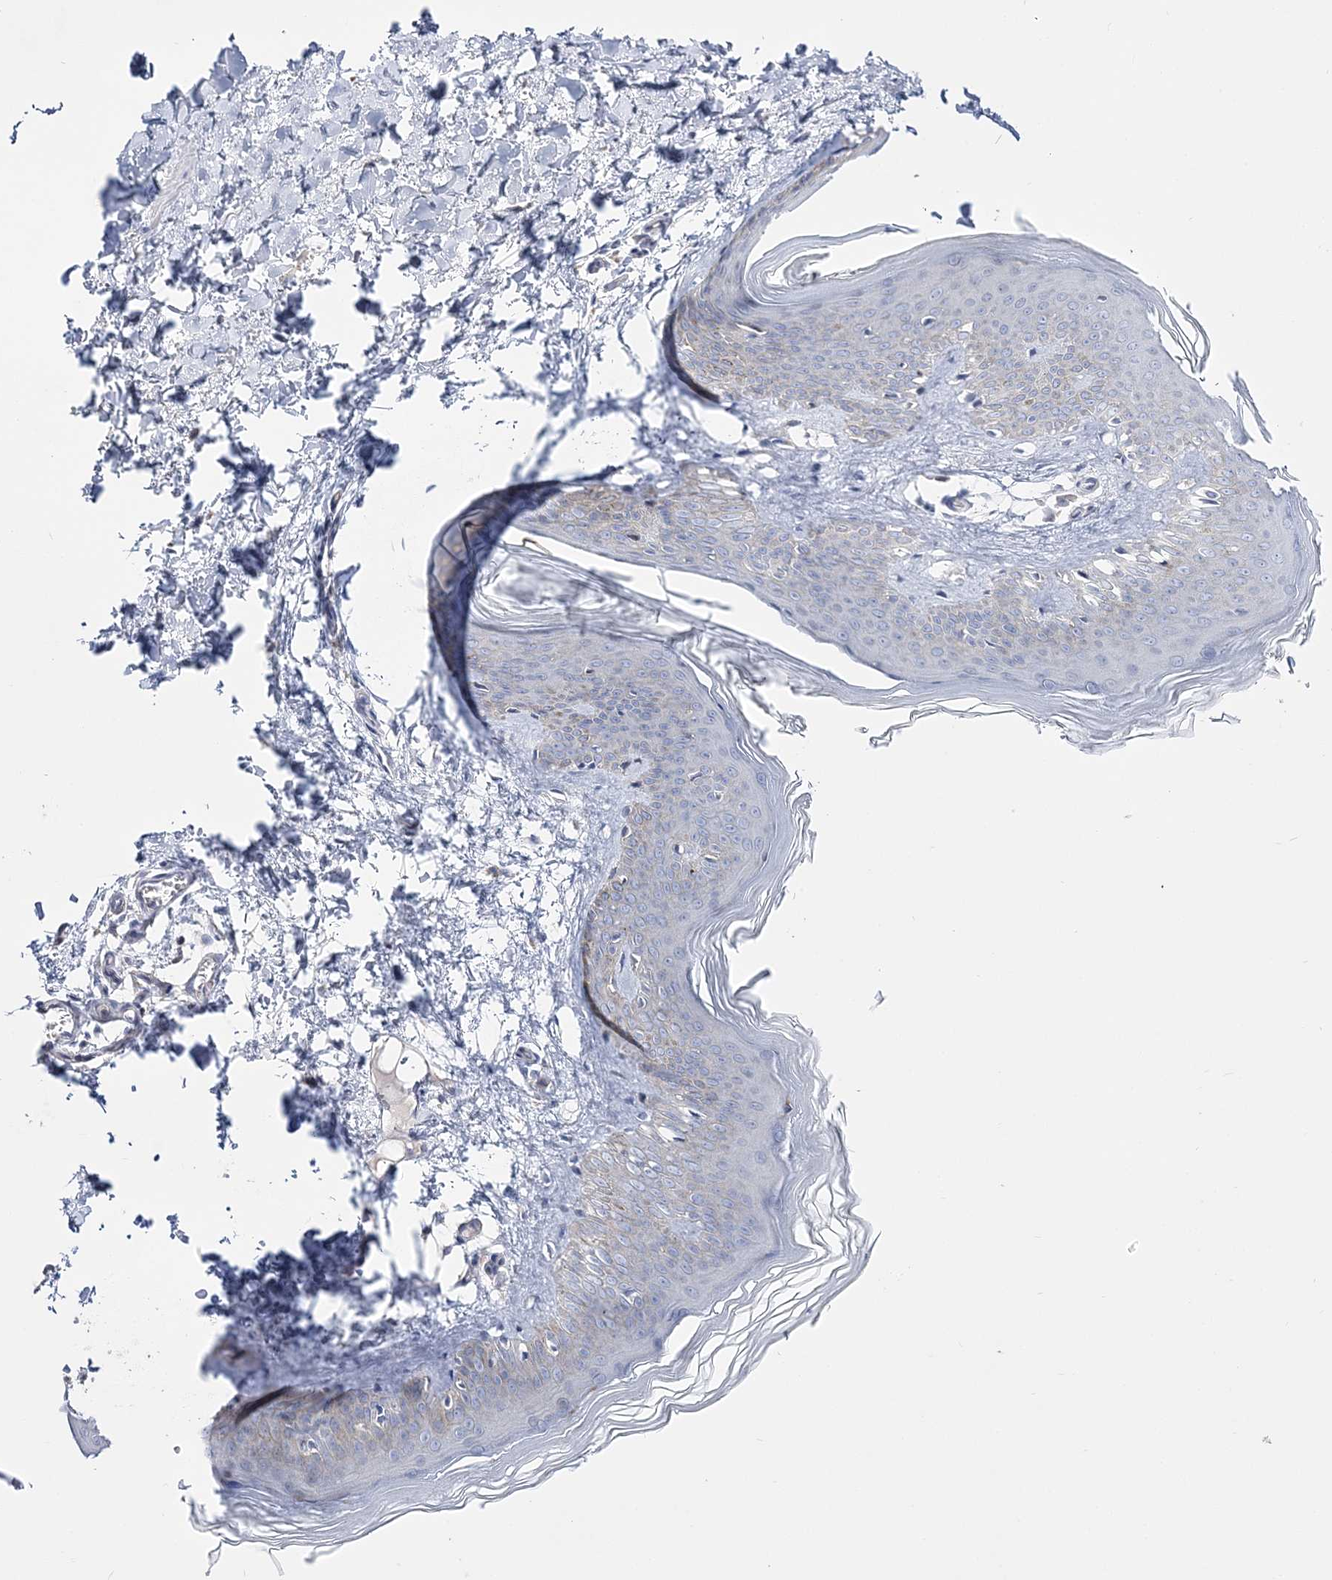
{"staining": {"intensity": "negative", "quantity": "none", "location": "none"}, "tissue": "skin", "cell_type": "Fibroblasts", "image_type": "normal", "snomed": [{"axis": "morphology", "description": "Normal tissue, NOS"}, {"axis": "topography", "description": "Skin"}], "caption": "There is no significant expression in fibroblasts of skin.", "gene": "ANO1", "patient": {"sex": "female", "age": 27}}